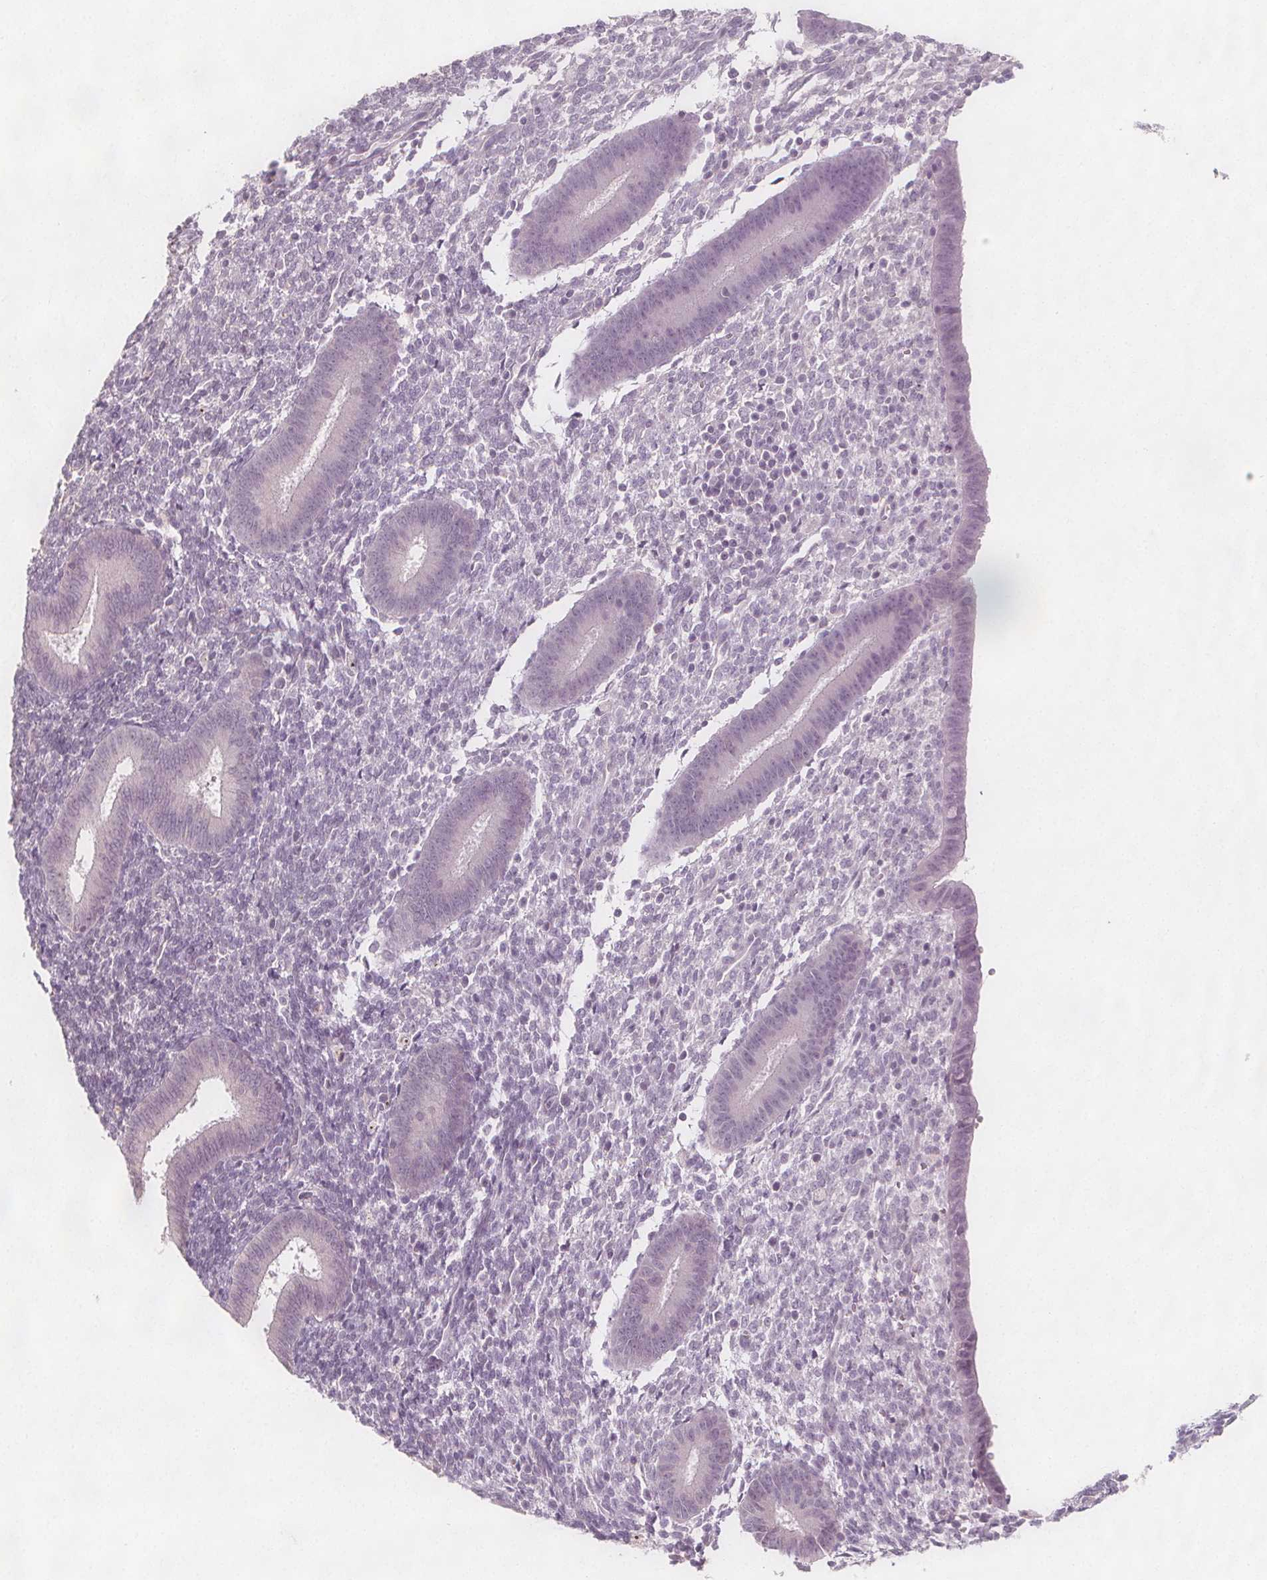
{"staining": {"intensity": "negative", "quantity": "none", "location": "none"}, "tissue": "endometrium", "cell_type": "Cells in endometrial stroma", "image_type": "normal", "snomed": [{"axis": "morphology", "description": "Normal tissue, NOS"}, {"axis": "topography", "description": "Endometrium"}], "caption": "Immunohistochemical staining of benign endometrium exhibits no significant positivity in cells in endometrial stroma.", "gene": "C1orf167", "patient": {"sex": "female", "age": 25}}